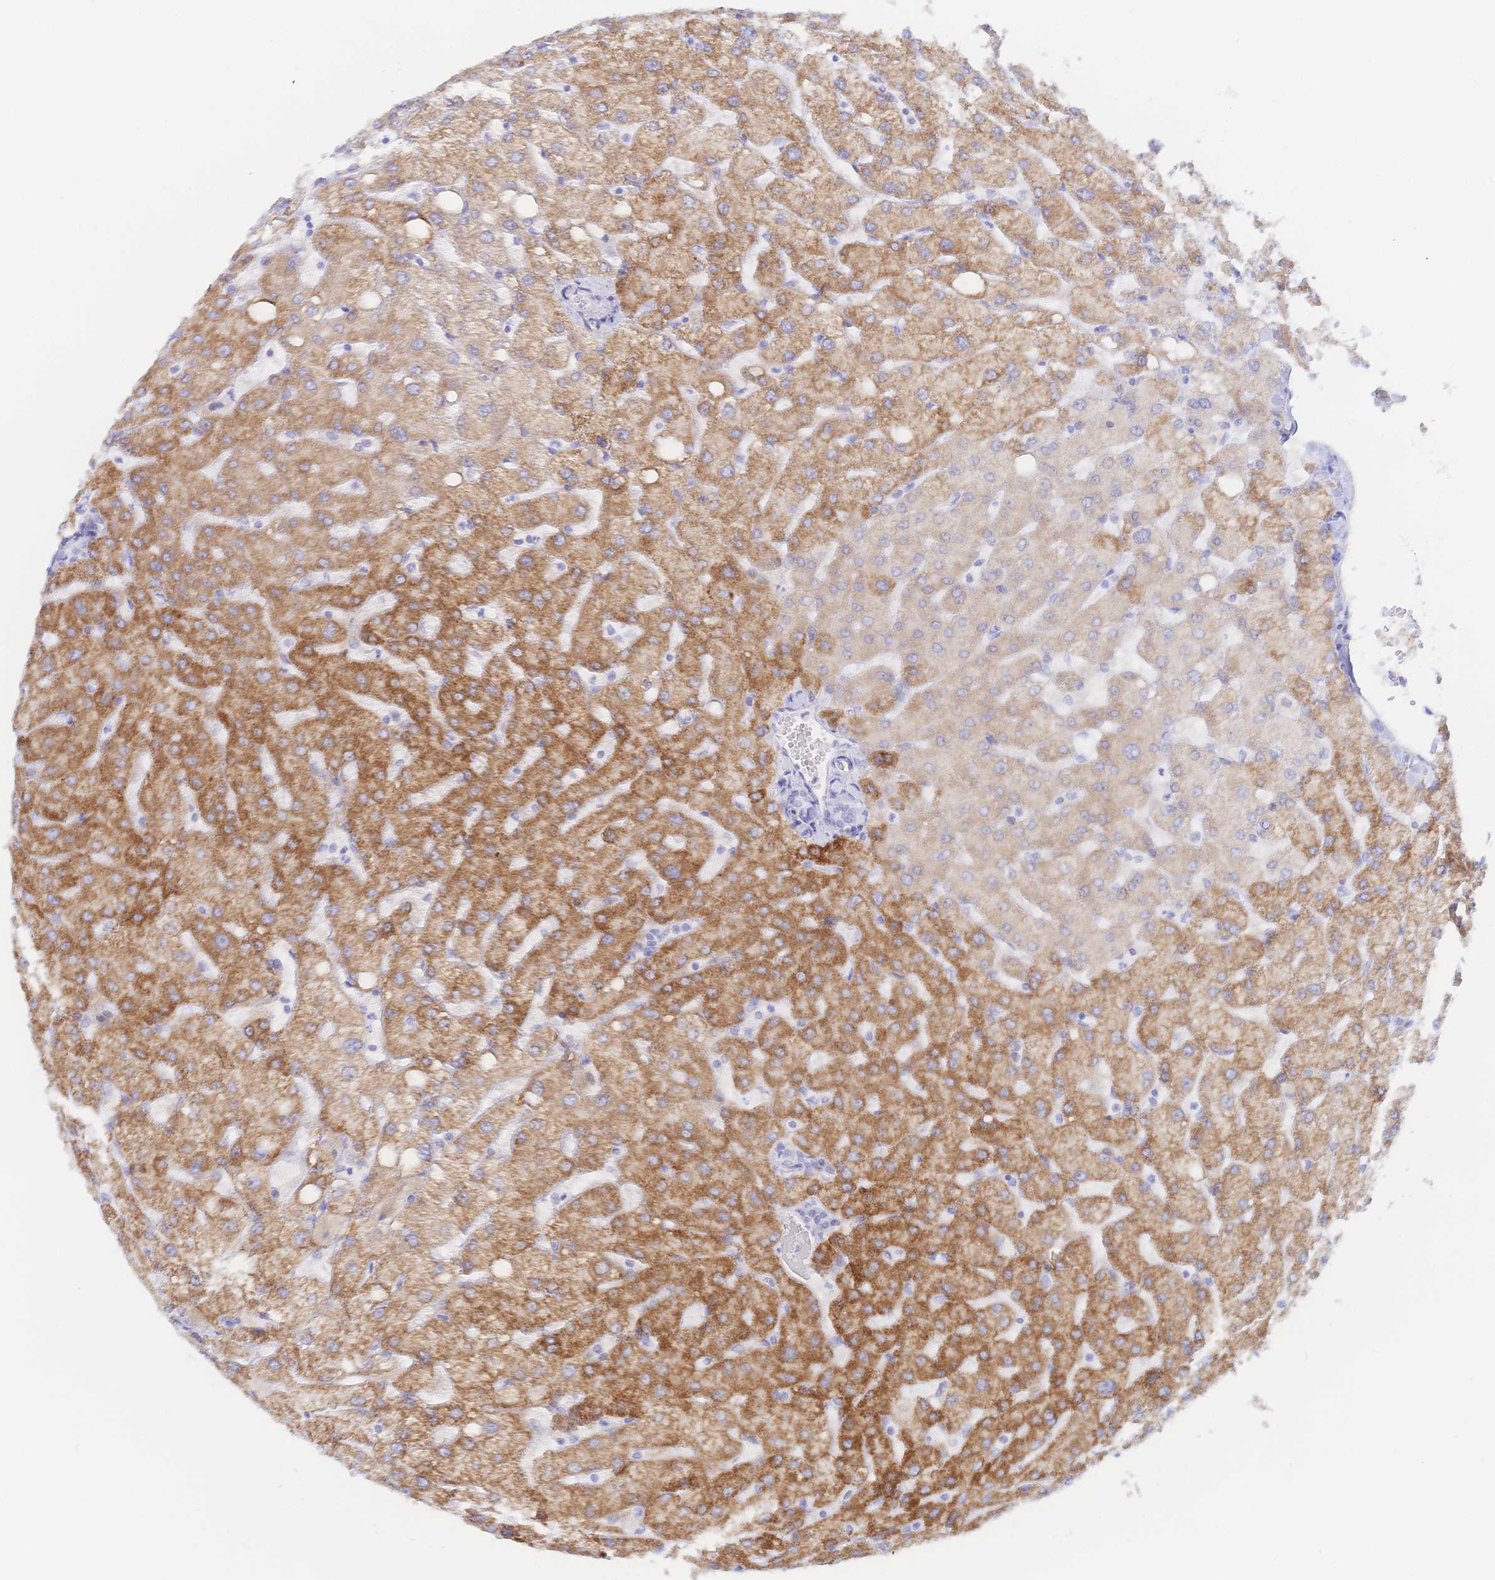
{"staining": {"intensity": "negative", "quantity": "none", "location": "none"}, "tissue": "liver", "cell_type": "Cholangiocytes", "image_type": "normal", "snomed": [{"axis": "morphology", "description": "Normal tissue, NOS"}, {"axis": "topography", "description": "Liver"}], "caption": "Photomicrograph shows no protein staining in cholangiocytes of unremarkable liver. The staining was performed using DAB (3,3'-diaminobenzidine) to visualize the protein expression in brown, while the nuclei were stained in blue with hematoxylin (Magnification: 20x).", "gene": "KCNH6", "patient": {"sex": "female", "age": 54}}